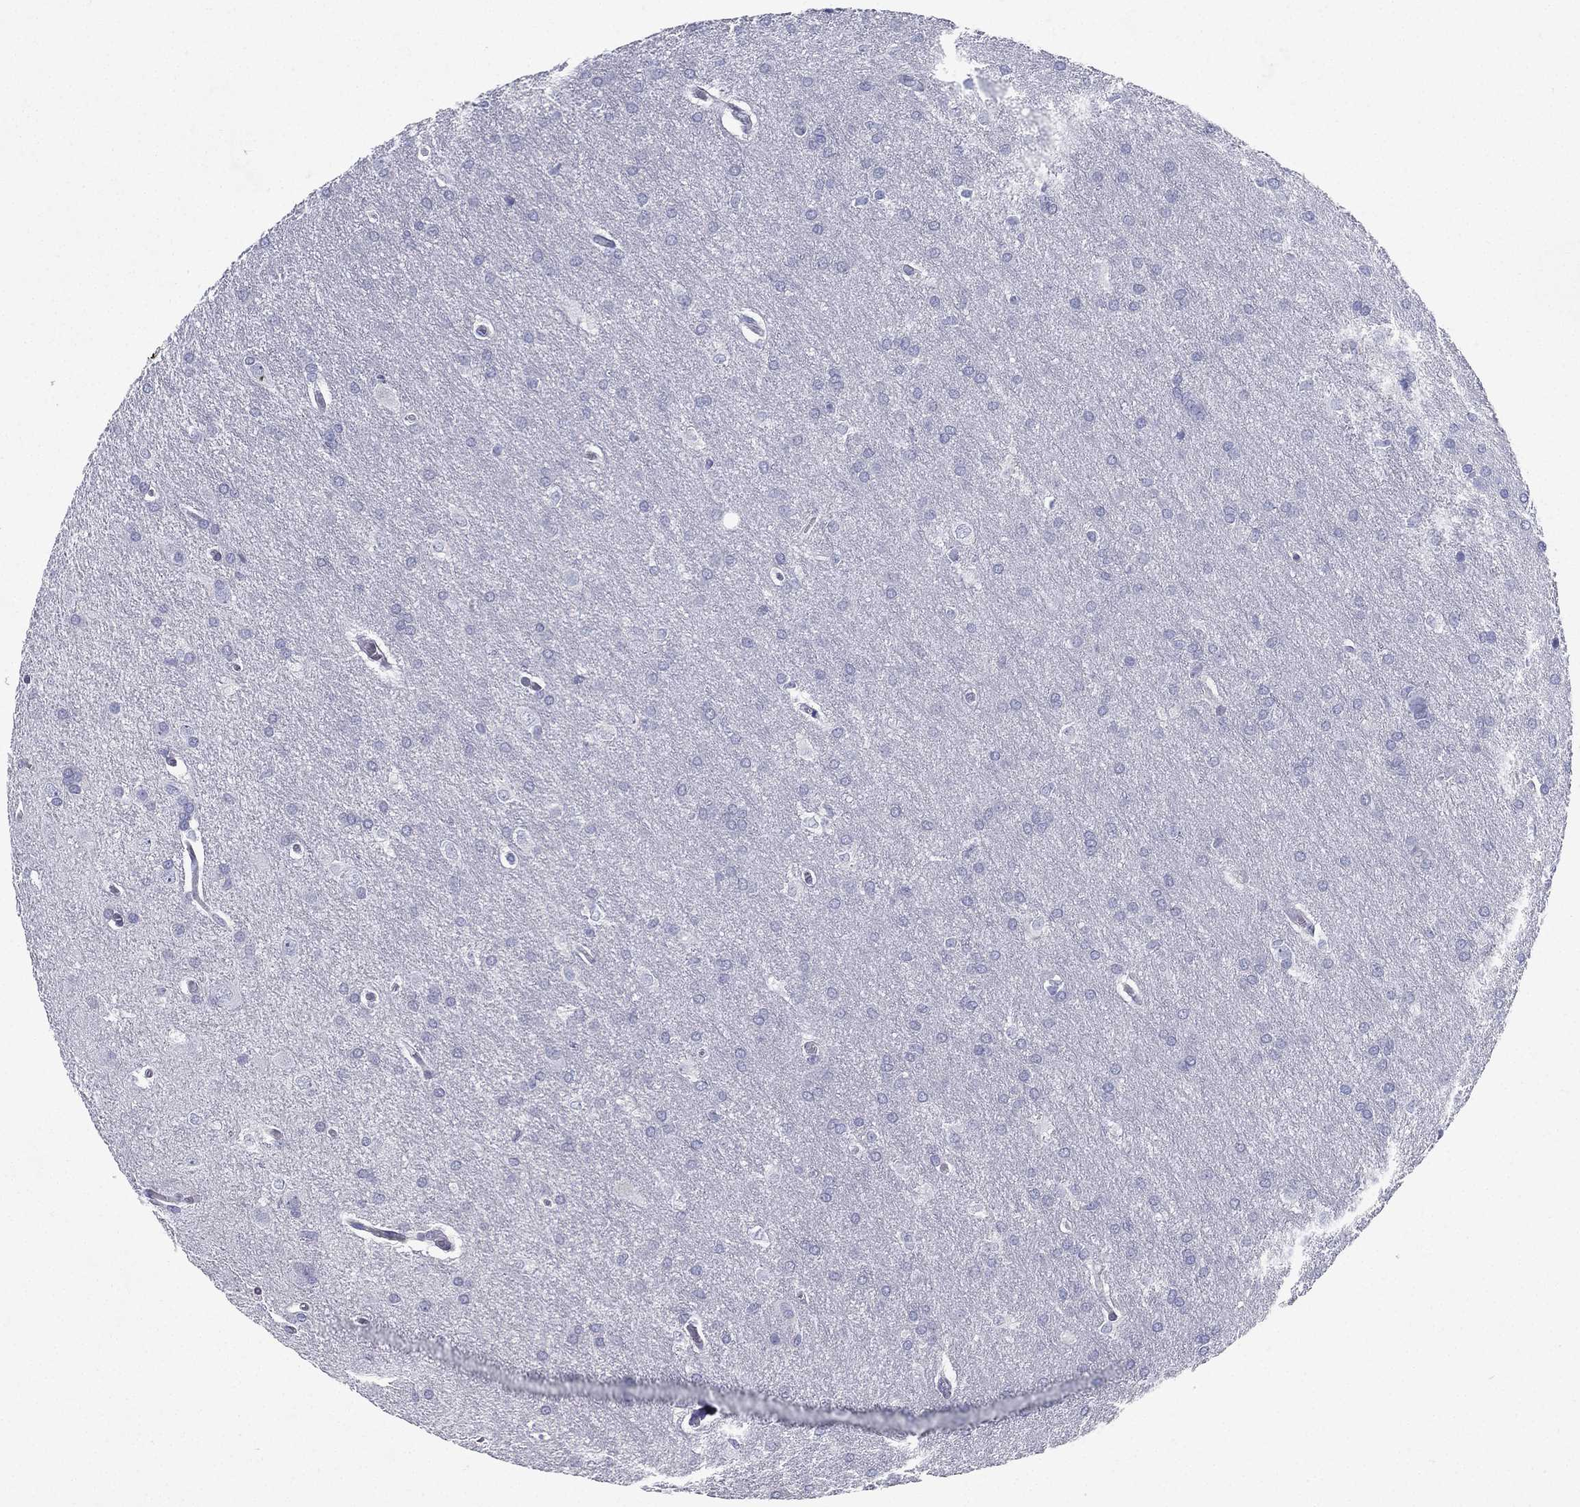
{"staining": {"intensity": "negative", "quantity": "none", "location": "none"}, "tissue": "glioma", "cell_type": "Tumor cells", "image_type": "cancer", "snomed": [{"axis": "morphology", "description": "Glioma, malignant, Low grade"}, {"axis": "topography", "description": "Brain"}], "caption": "A high-resolution image shows immunohistochemistry (IHC) staining of glioma, which demonstrates no significant staining in tumor cells.", "gene": "RGS13", "patient": {"sex": "female", "age": 32}}